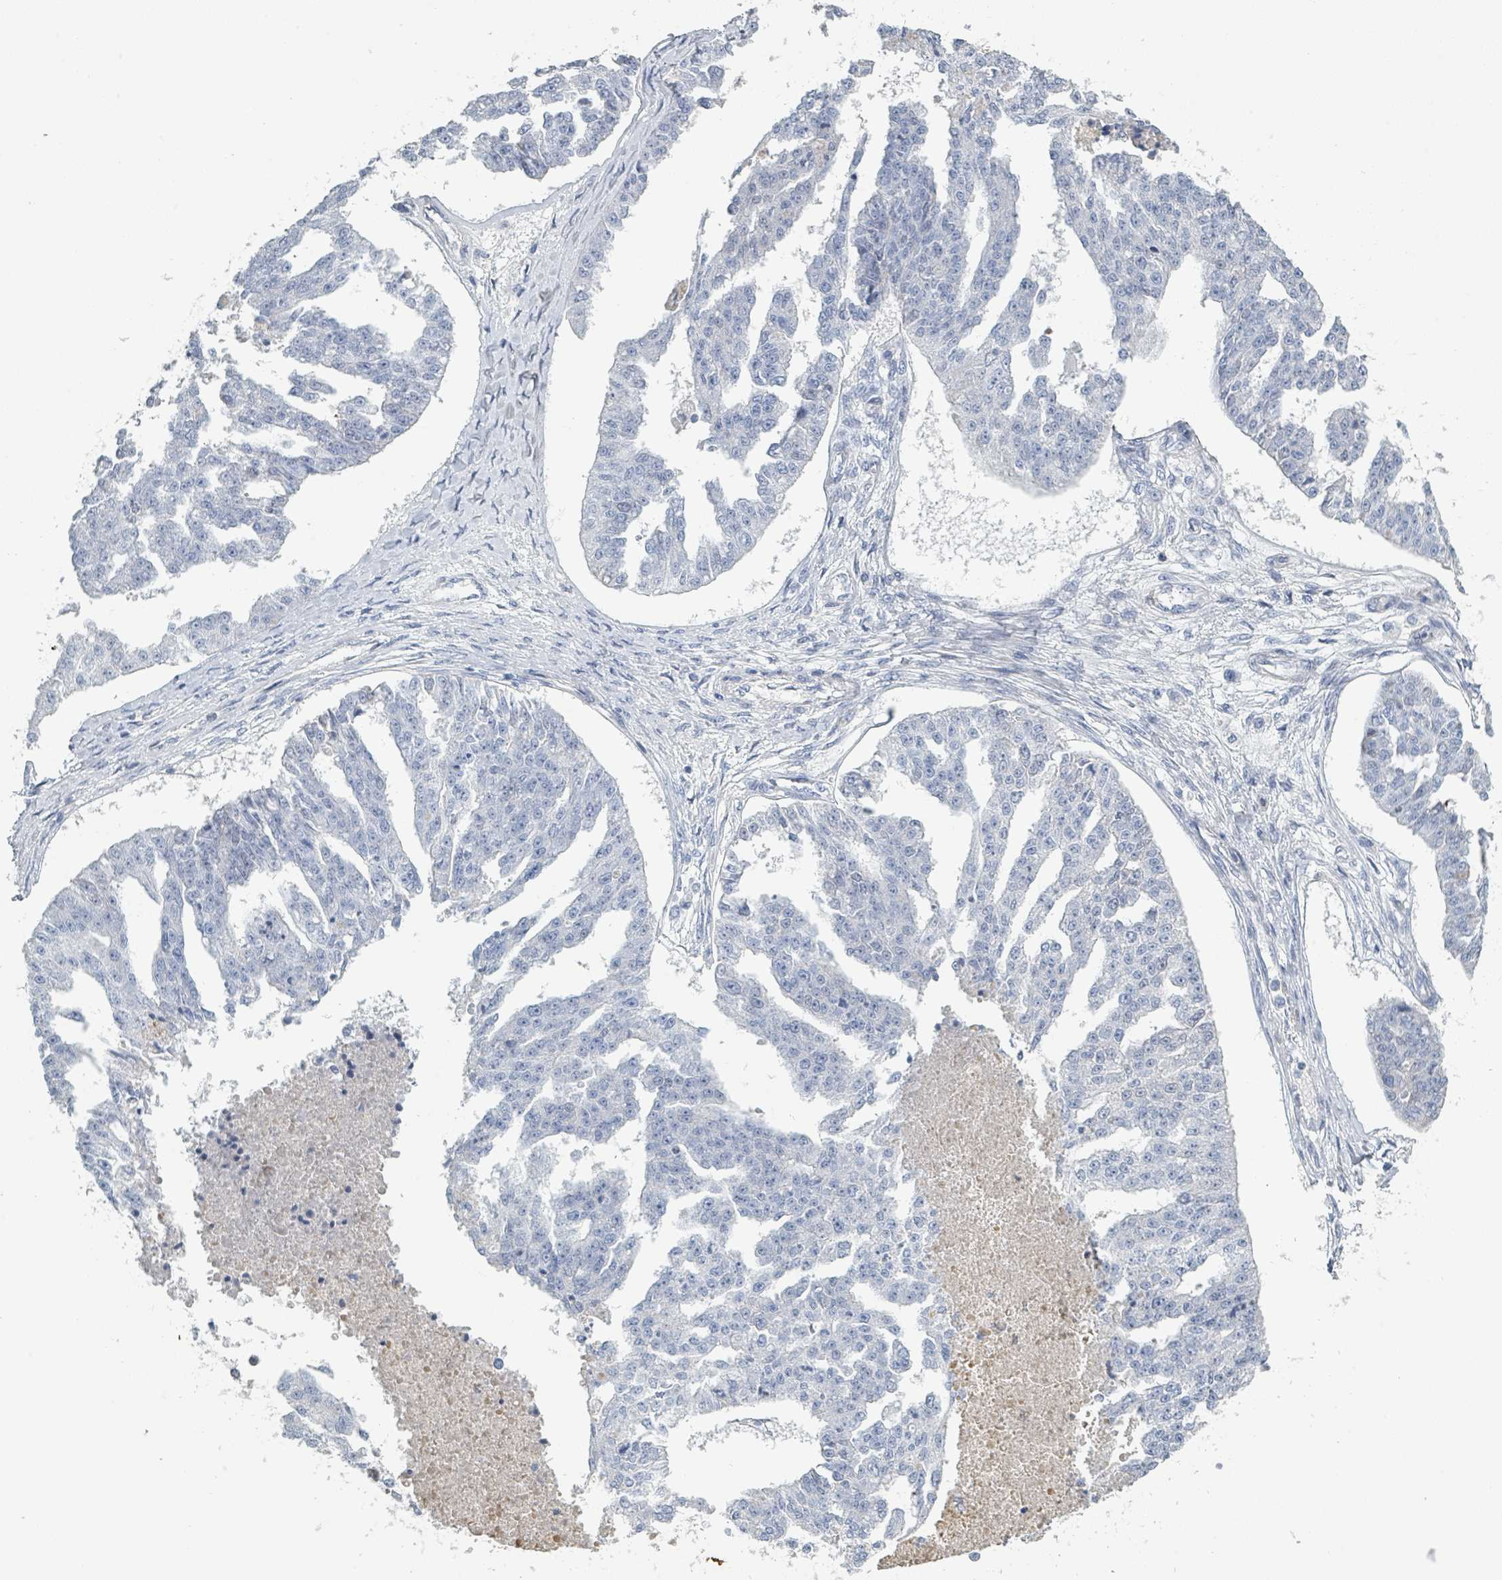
{"staining": {"intensity": "negative", "quantity": "none", "location": "none"}, "tissue": "ovarian cancer", "cell_type": "Tumor cells", "image_type": "cancer", "snomed": [{"axis": "morphology", "description": "Cystadenocarcinoma, serous, NOS"}, {"axis": "topography", "description": "Ovary"}], "caption": "Immunohistochemical staining of ovarian cancer (serous cystadenocarcinoma) displays no significant positivity in tumor cells.", "gene": "RAB33B", "patient": {"sex": "female", "age": 58}}